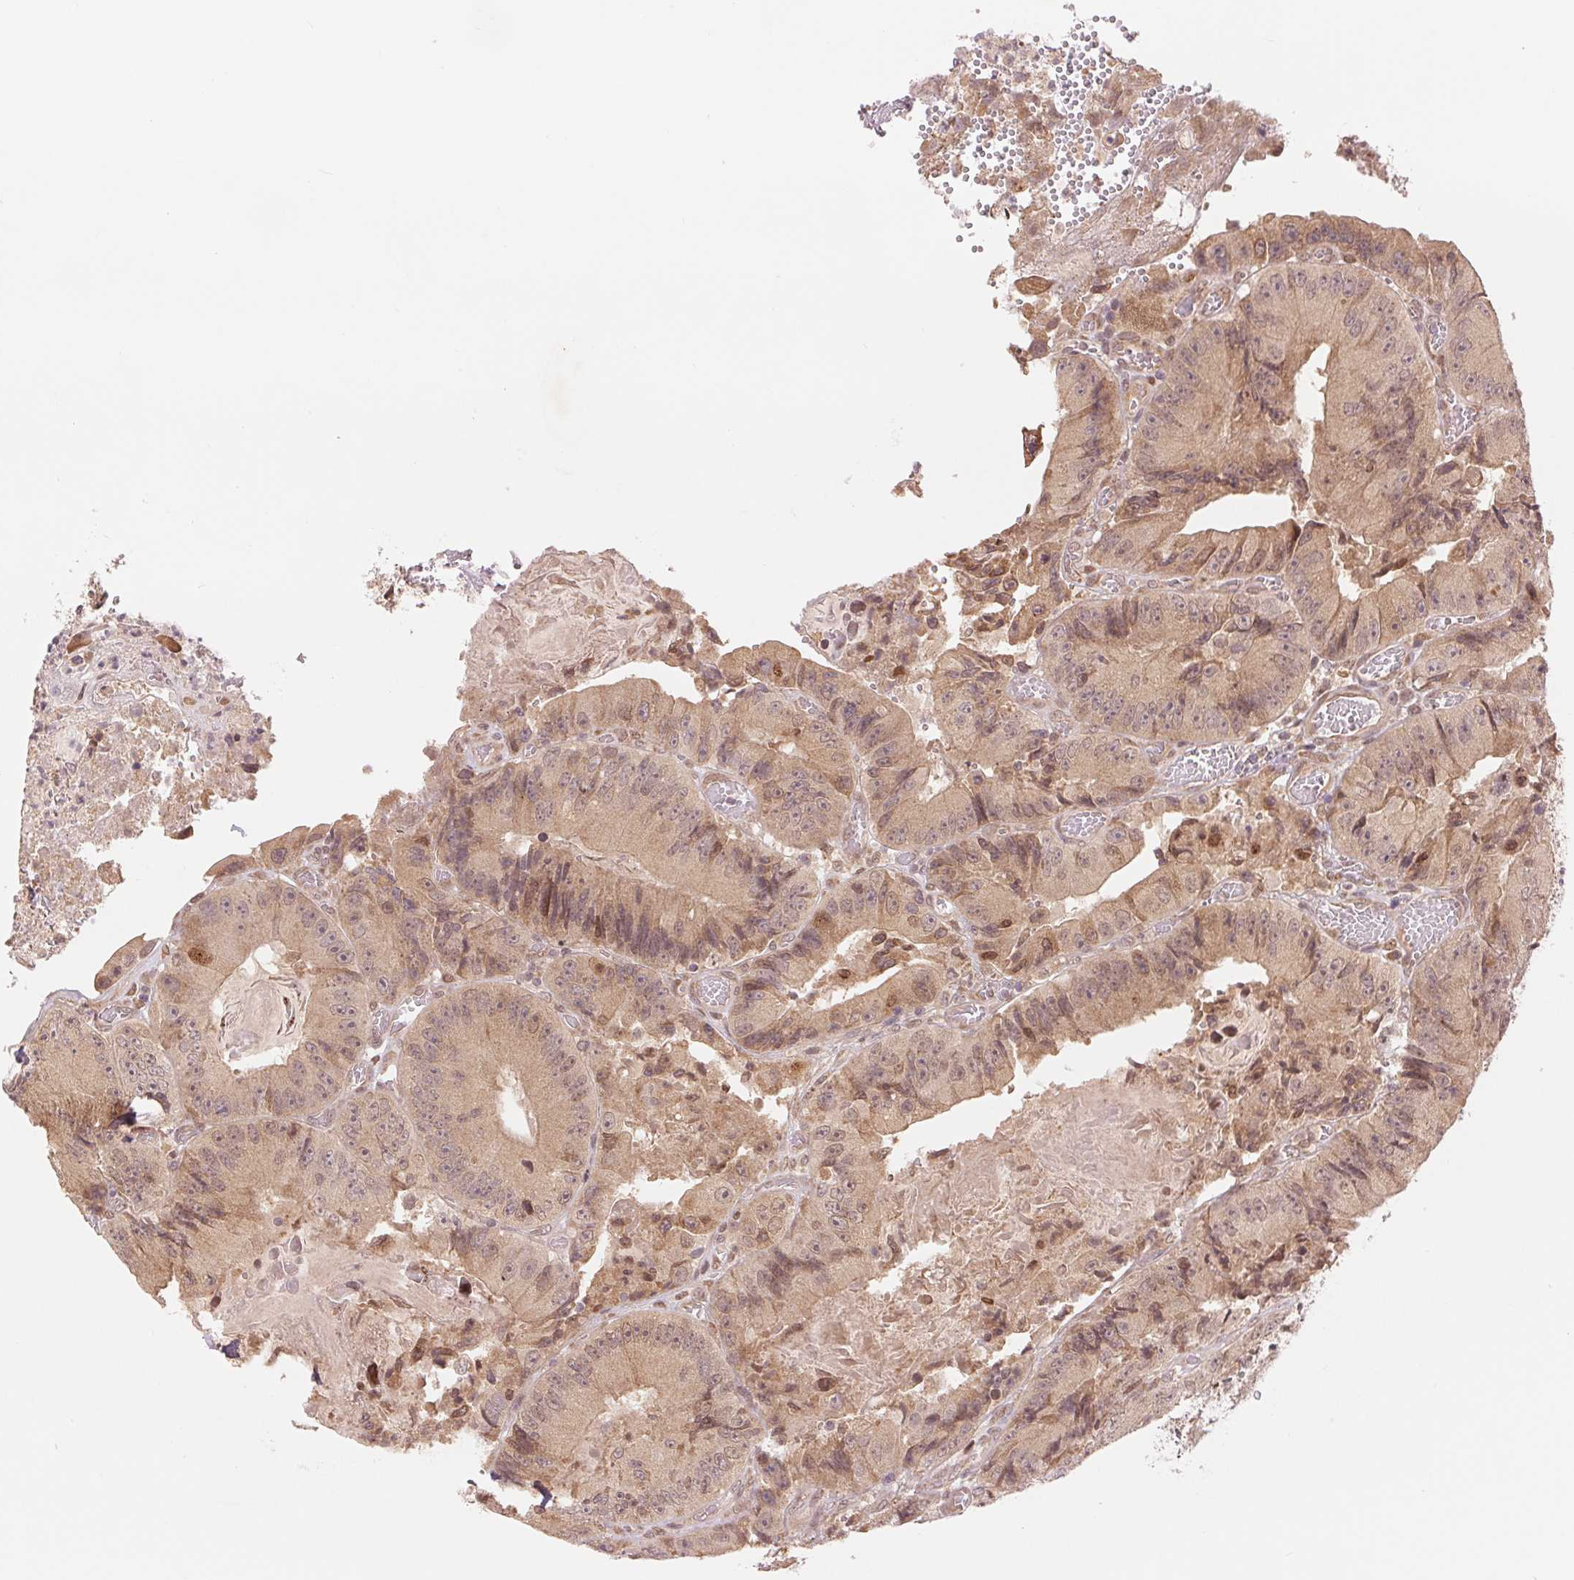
{"staining": {"intensity": "weak", "quantity": ">75%", "location": "cytoplasmic/membranous,nuclear"}, "tissue": "colorectal cancer", "cell_type": "Tumor cells", "image_type": "cancer", "snomed": [{"axis": "morphology", "description": "Adenocarcinoma, NOS"}, {"axis": "topography", "description": "Colon"}], "caption": "Human colorectal cancer stained with a brown dye displays weak cytoplasmic/membranous and nuclear positive positivity in approximately >75% of tumor cells.", "gene": "ERI3", "patient": {"sex": "female", "age": 86}}